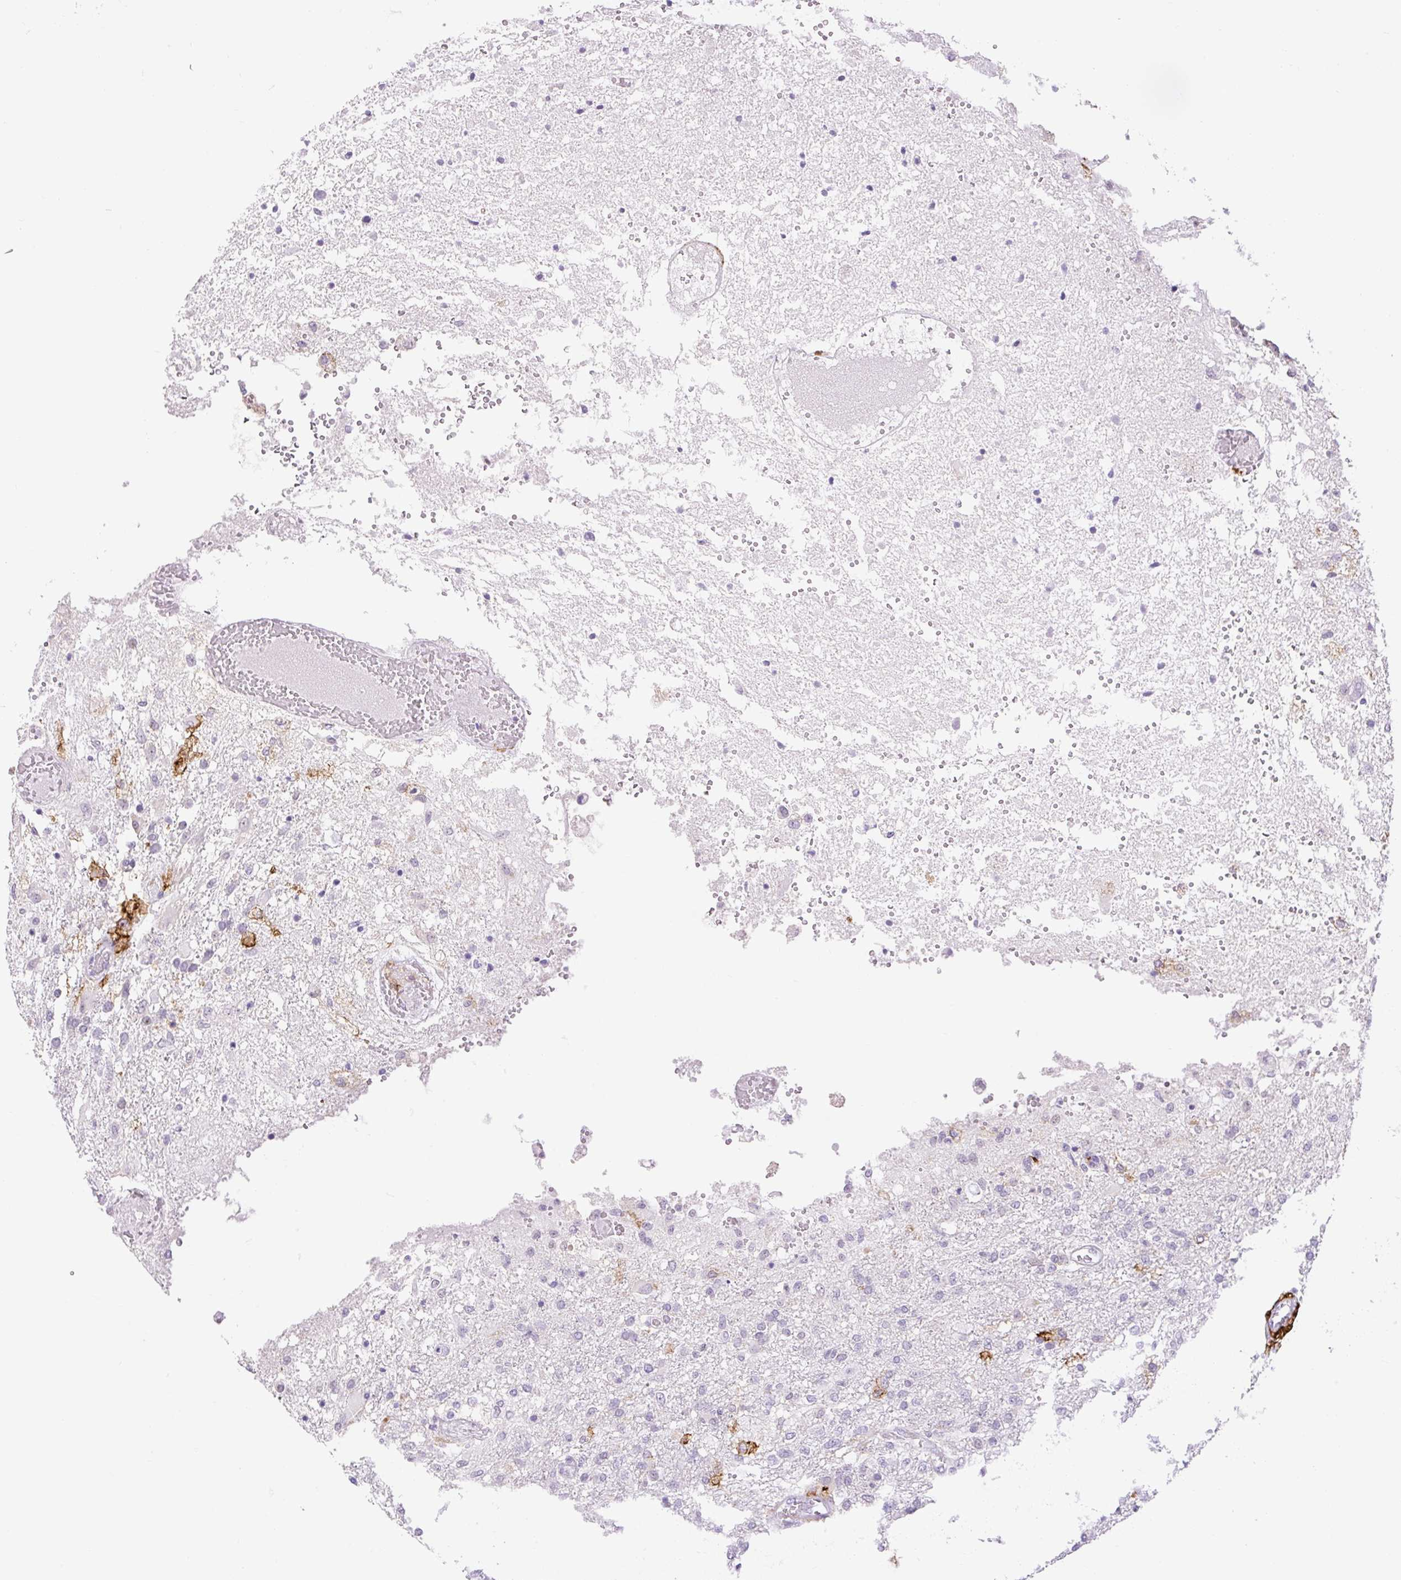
{"staining": {"intensity": "negative", "quantity": "none", "location": "none"}, "tissue": "glioma", "cell_type": "Tumor cells", "image_type": "cancer", "snomed": [{"axis": "morphology", "description": "Glioma, malignant, High grade"}, {"axis": "topography", "description": "Brain"}], "caption": "An immunohistochemistry (IHC) histopathology image of glioma is shown. There is no staining in tumor cells of glioma. (Brightfield microscopy of DAB (3,3'-diaminobenzidine) immunohistochemistry (IHC) at high magnification).", "gene": "SIGLEC1", "patient": {"sex": "female", "age": 74}}